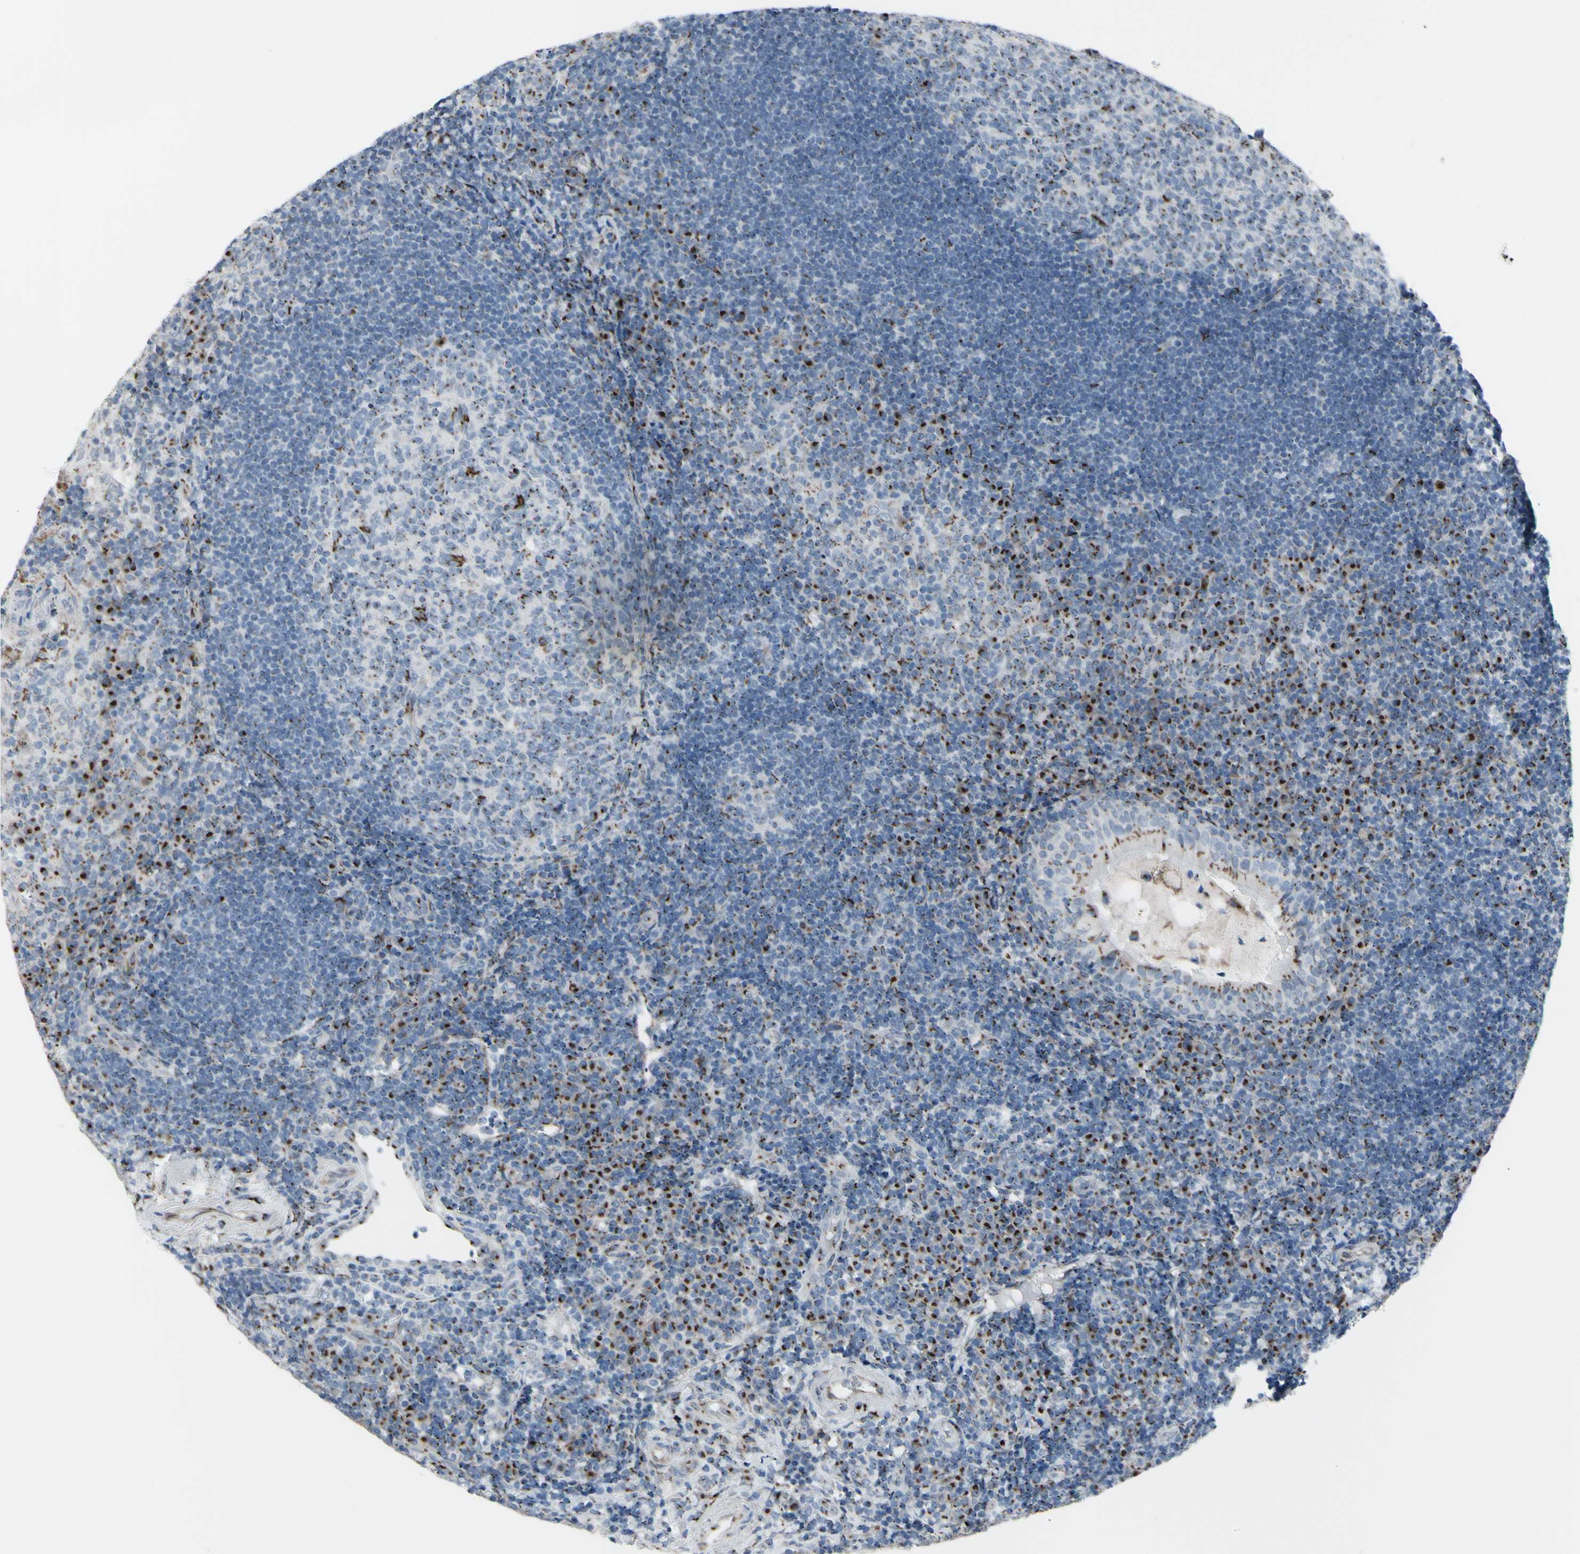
{"staining": {"intensity": "strong", "quantity": "25%-75%", "location": "cytoplasmic/membranous"}, "tissue": "tonsil", "cell_type": "Germinal center cells", "image_type": "normal", "snomed": [{"axis": "morphology", "description": "Normal tissue, NOS"}, {"axis": "topography", "description": "Tonsil"}], "caption": "The image demonstrates staining of benign tonsil, revealing strong cytoplasmic/membranous protein positivity (brown color) within germinal center cells. (Brightfield microscopy of DAB IHC at high magnification).", "gene": "GLG1", "patient": {"sex": "female", "age": 40}}